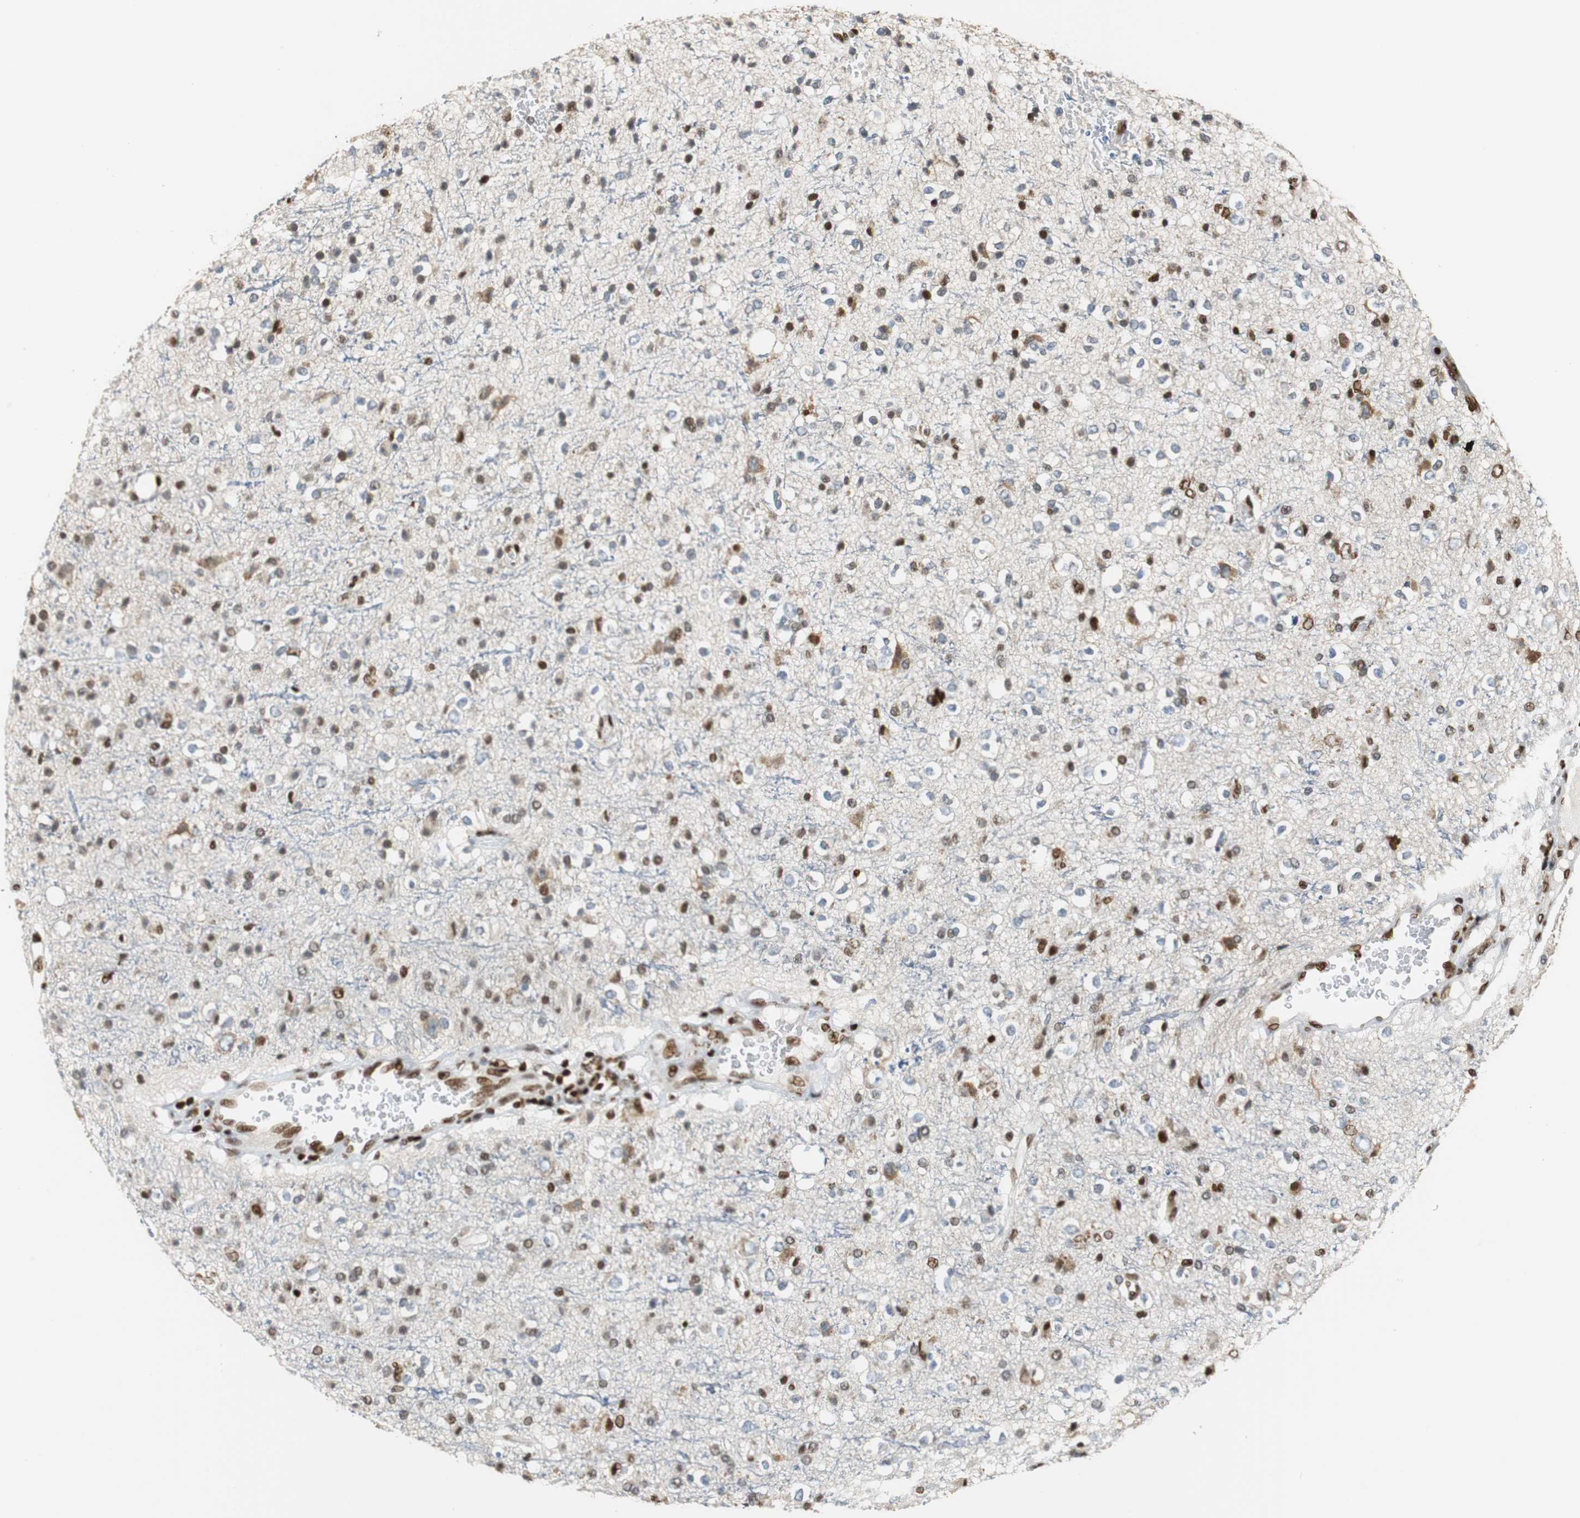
{"staining": {"intensity": "weak", "quantity": "<25%", "location": "cytoplasmic/membranous,nuclear"}, "tissue": "glioma", "cell_type": "Tumor cells", "image_type": "cancer", "snomed": [{"axis": "morphology", "description": "Glioma, malignant, High grade"}, {"axis": "topography", "description": "Brain"}], "caption": "The image displays no staining of tumor cells in glioma. (Immunohistochemistry, brightfield microscopy, high magnification).", "gene": "HDAC1", "patient": {"sex": "male", "age": 47}}